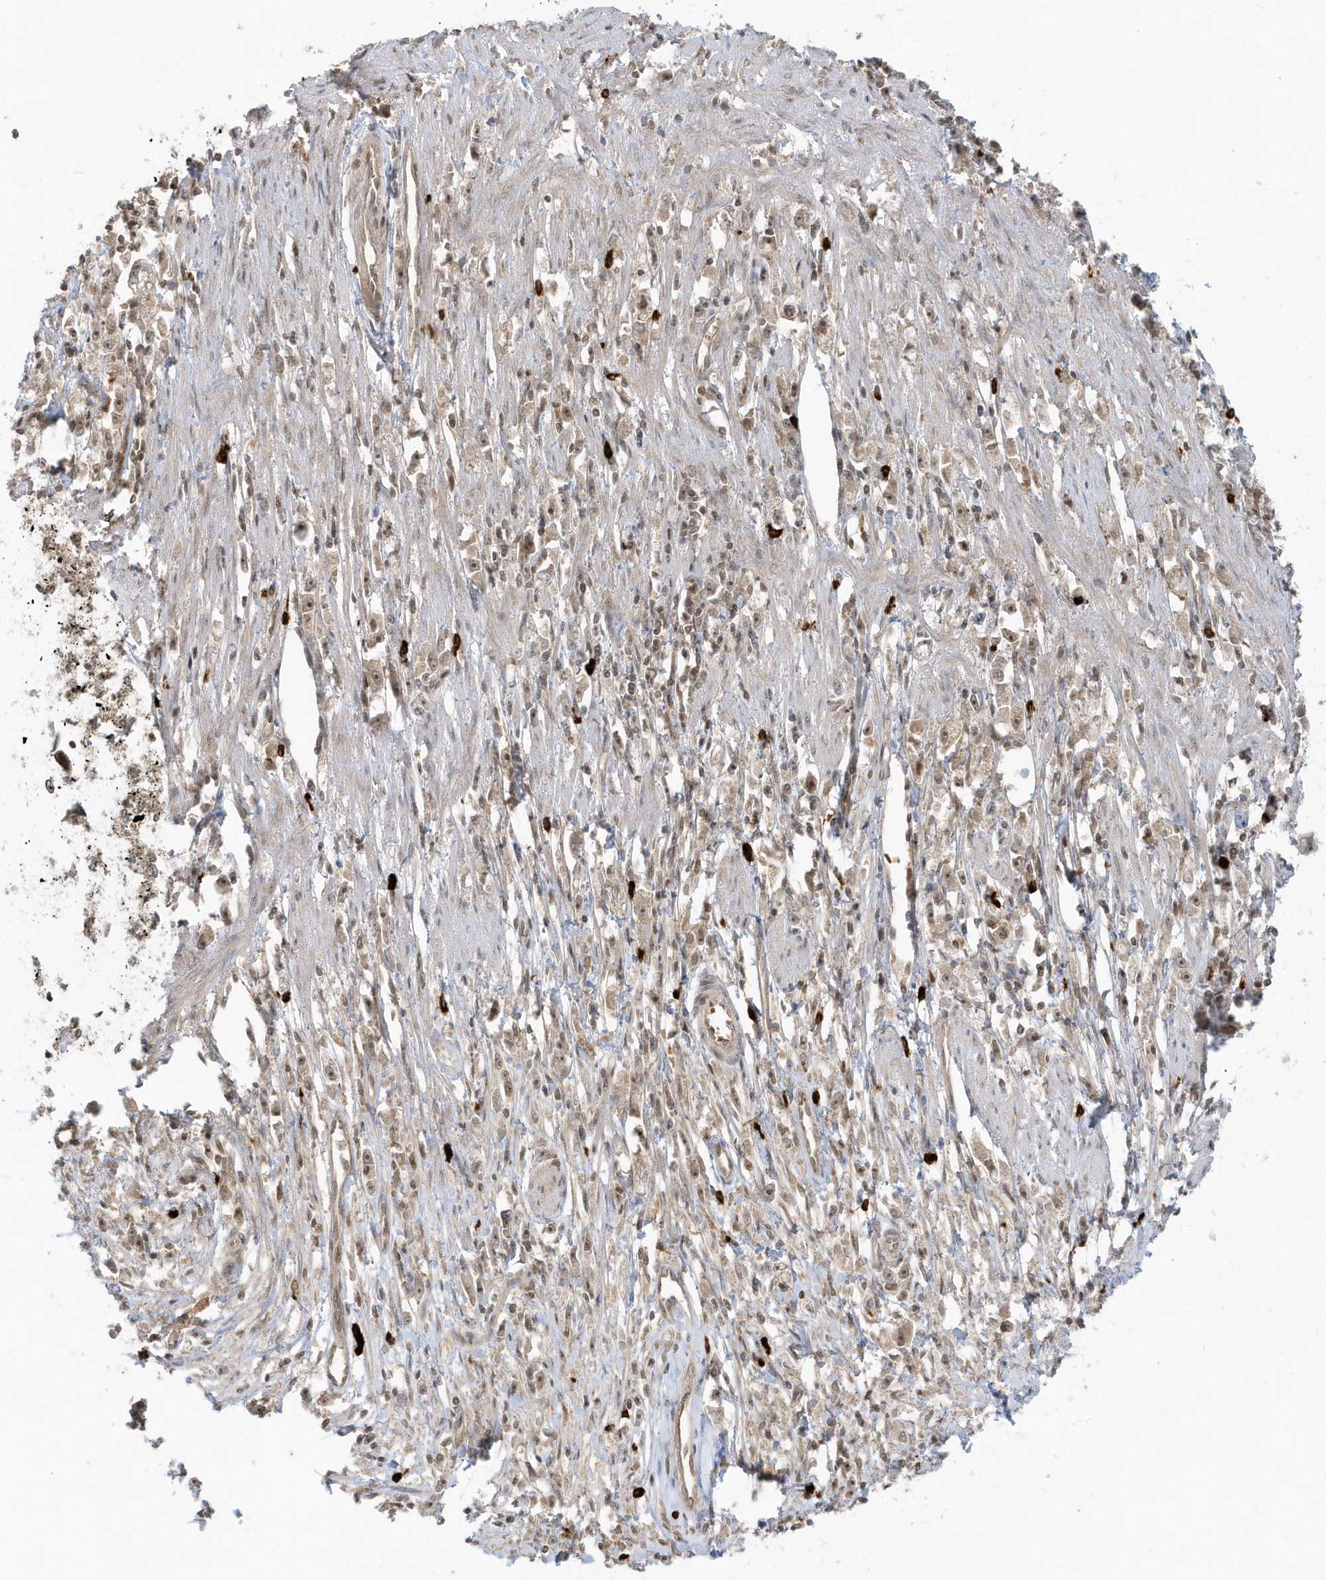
{"staining": {"intensity": "weak", "quantity": "25%-75%", "location": "nuclear"}, "tissue": "stomach cancer", "cell_type": "Tumor cells", "image_type": "cancer", "snomed": [{"axis": "morphology", "description": "Adenocarcinoma, NOS"}, {"axis": "topography", "description": "Stomach"}], "caption": "Protein staining reveals weak nuclear expression in about 25%-75% of tumor cells in stomach cancer. (brown staining indicates protein expression, while blue staining denotes nuclei).", "gene": "PPP1R7", "patient": {"sex": "female", "age": 59}}